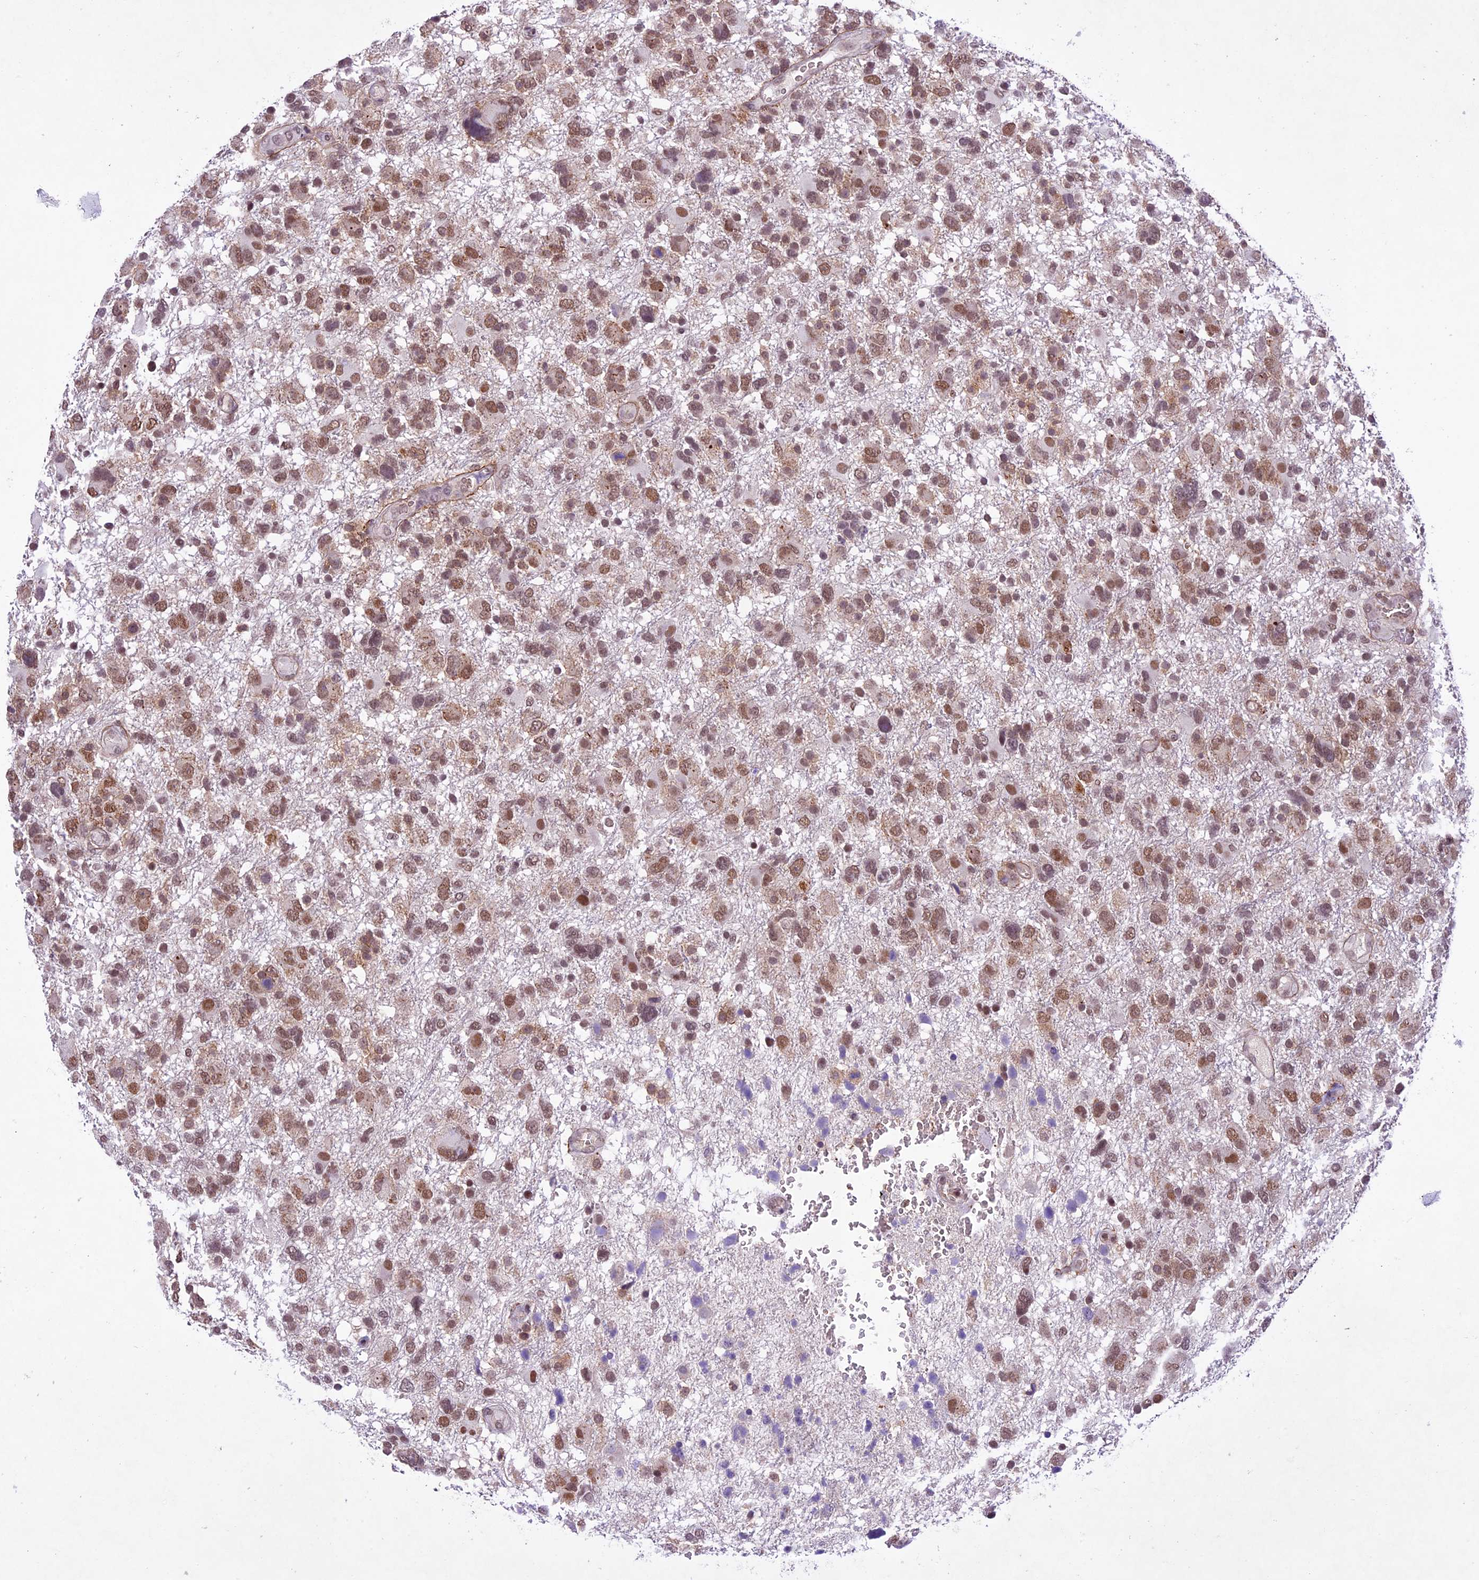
{"staining": {"intensity": "moderate", "quantity": ">75%", "location": "nuclear"}, "tissue": "glioma", "cell_type": "Tumor cells", "image_type": "cancer", "snomed": [{"axis": "morphology", "description": "Glioma, malignant, High grade"}, {"axis": "topography", "description": "Brain"}], "caption": "Brown immunohistochemical staining in human glioma shows moderate nuclear staining in approximately >75% of tumor cells.", "gene": "SHKBP1", "patient": {"sex": "male", "age": 61}}